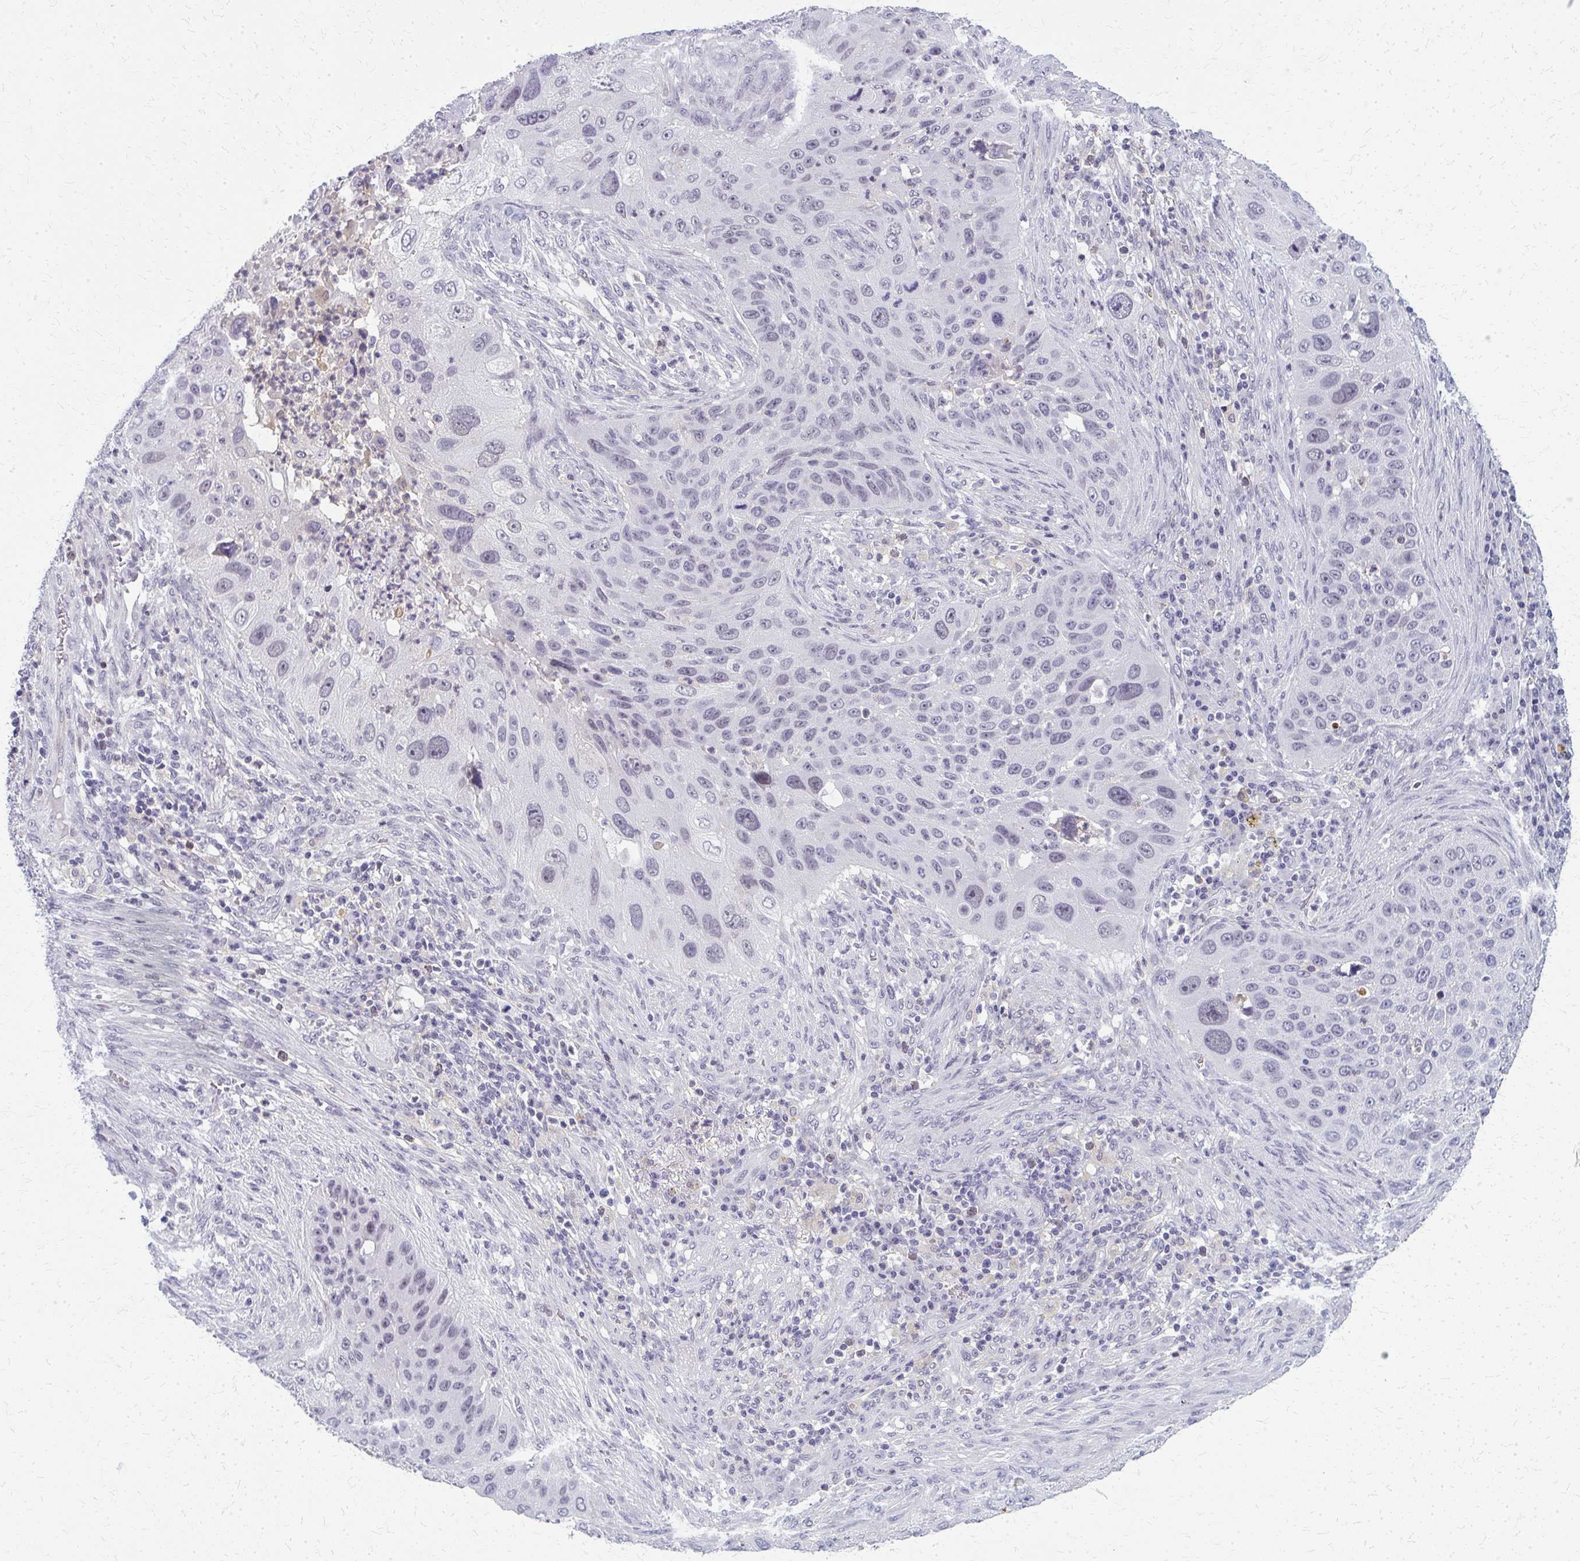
{"staining": {"intensity": "negative", "quantity": "none", "location": "none"}, "tissue": "lung cancer", "cell_type": "Tumor cells", "image_type": "cancer", "snomed": [{"axis": "morphology", "description": "Squamous cell carcinoma, NOS"}, {"axis": "topography", "description": "Lung"}], "caption": "Protein analysis of lung cancer shows no significant positivity in tumor cells. (Stains: DAB IHC with hematoxylin counter stain, Microscopy: brightfield microscopy at high magnification).", "gene": "CASQ2", "patient": {"sex": "male", "age": 63}}